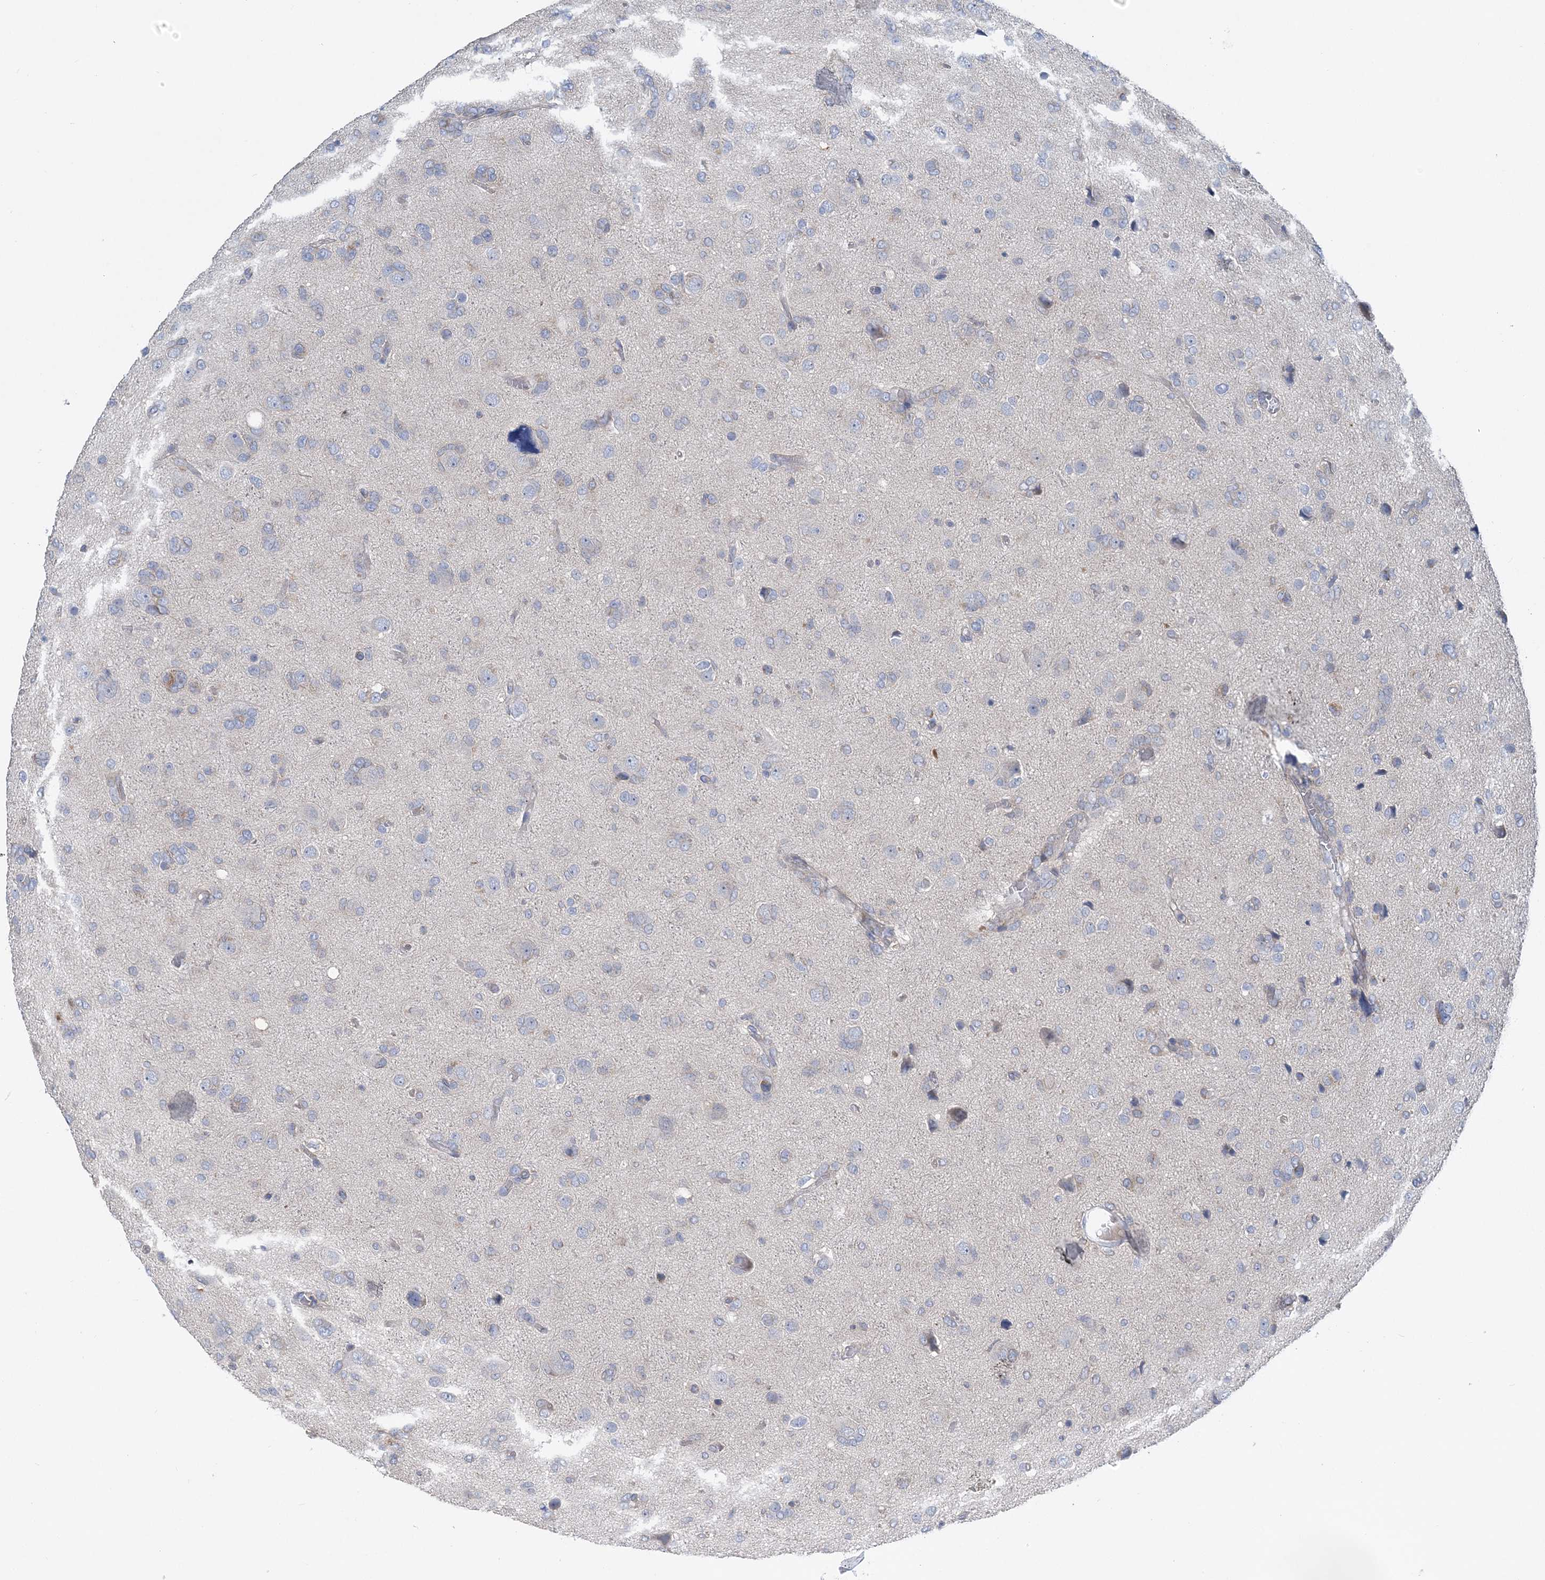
{"staining": {"intensity": "negative", "quantity": "none", "location": "none"}, "tissue": "glioma", "cell_type": "Tumor cells", "image_type": "cancer", "snomed": [{"axis": "morphology", "description": "Glioma, malignant, High grade"}, {"axis": "topography", "description": "Brain"}], "caption": "The micrograph exhibits no significant positivity in tumor cells of glioma.", "gene": "FAM114A2", "patient": {"sex": "female", "age": 59}}